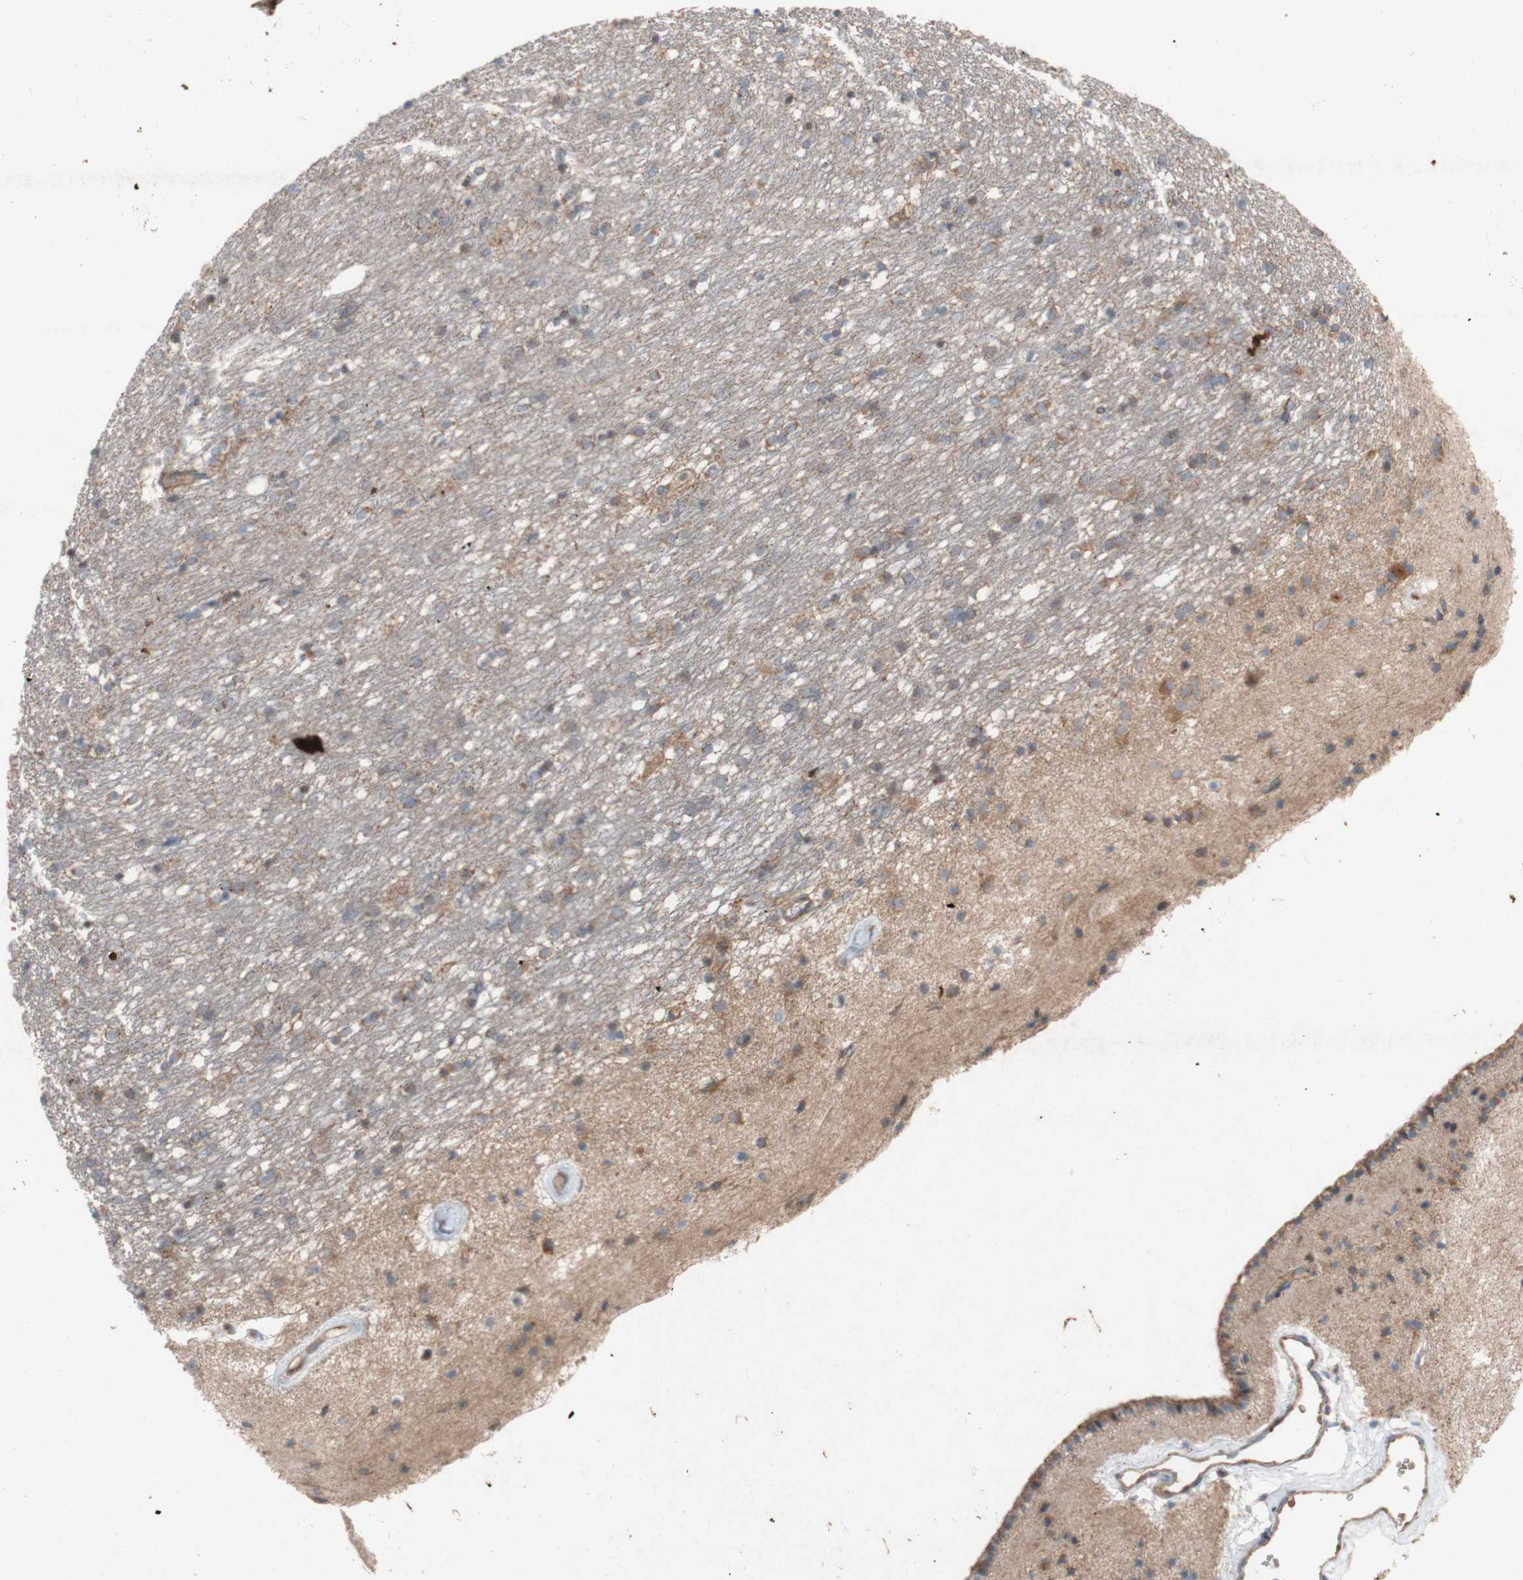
{"staining": {"intensity": "moderate", "quantity": "25%-75%", "location": "cytoplasmic/membranous"}, "tissue": "caudate", "cell_type": "Glial cells", "image_type": "normal", "snomed": [{"axis": "morphology", "description": "Normal tissue, NOS"}, {"axis": "topography", "description": "Lateral ventricle wall"}], "caption": "The image exhibits a brown stain indicating the presence of a protein in the cytoplasmic/membranous of glial cells in caudate. The staining was performed using DAB to visualize the protein expression in brown, while the nuclei were stained in blue with hematoxylin (Magnification: 20x).", "gene": "TST", "patient": {"sex": "female", "age": 54}}